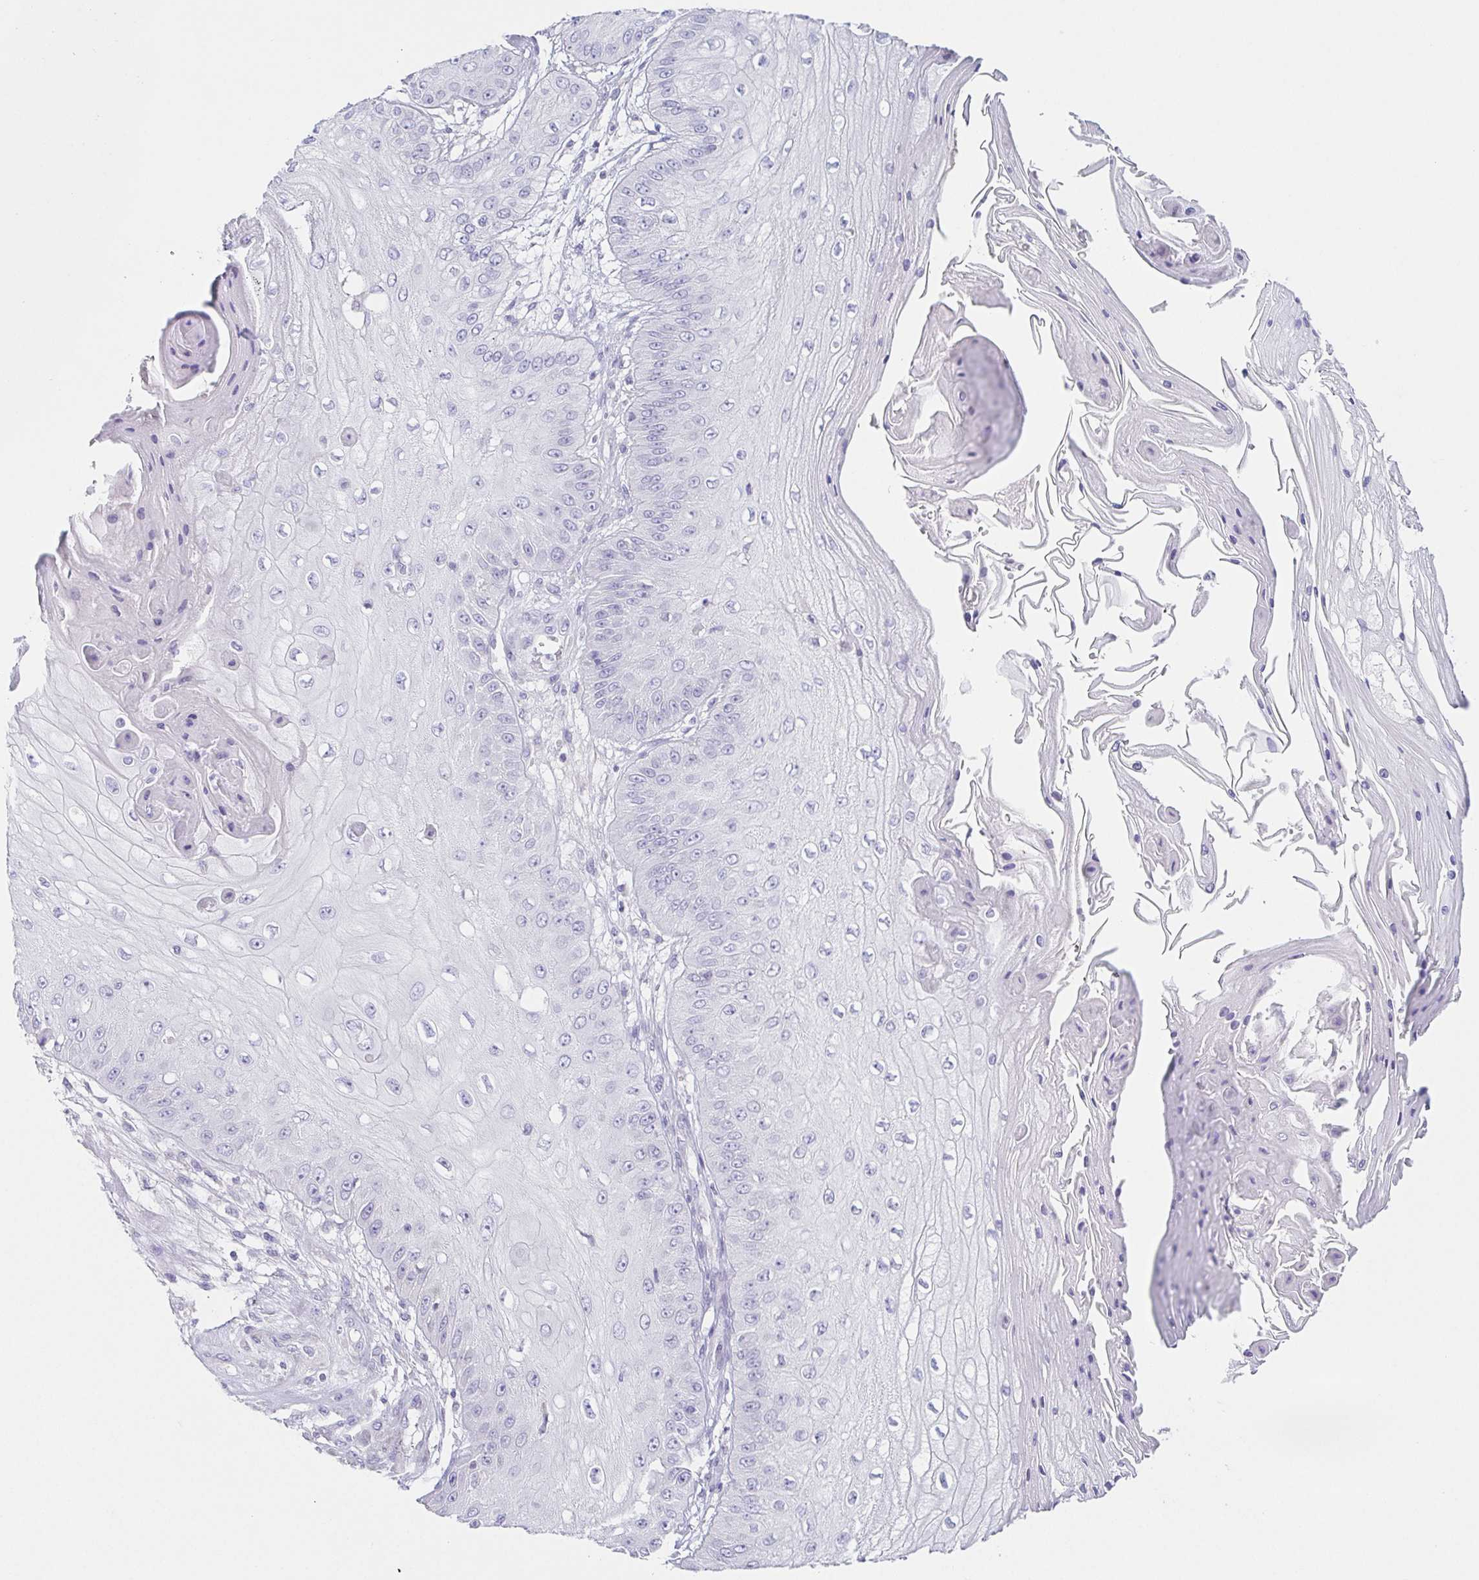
{"staining": {"intensity": "negative", "quantity": "none", "location": "none"}, "tissue": "skin cancer", "cell_type": "Tumor cells", "image_type": "cancer", "snomed": [{"axis": "morphology", "description": "Squamous cell carcinoma, NOS"}, {"axis": "topography", "description": "Skin"}], "caption": "This is an immunohistochemistry histopathology image of skin cancer (squamous cell carcinoma). There is no expression in tumor cells.", "gene": "HDGFL1", "patient": {"sex": "male", "age": 70}}